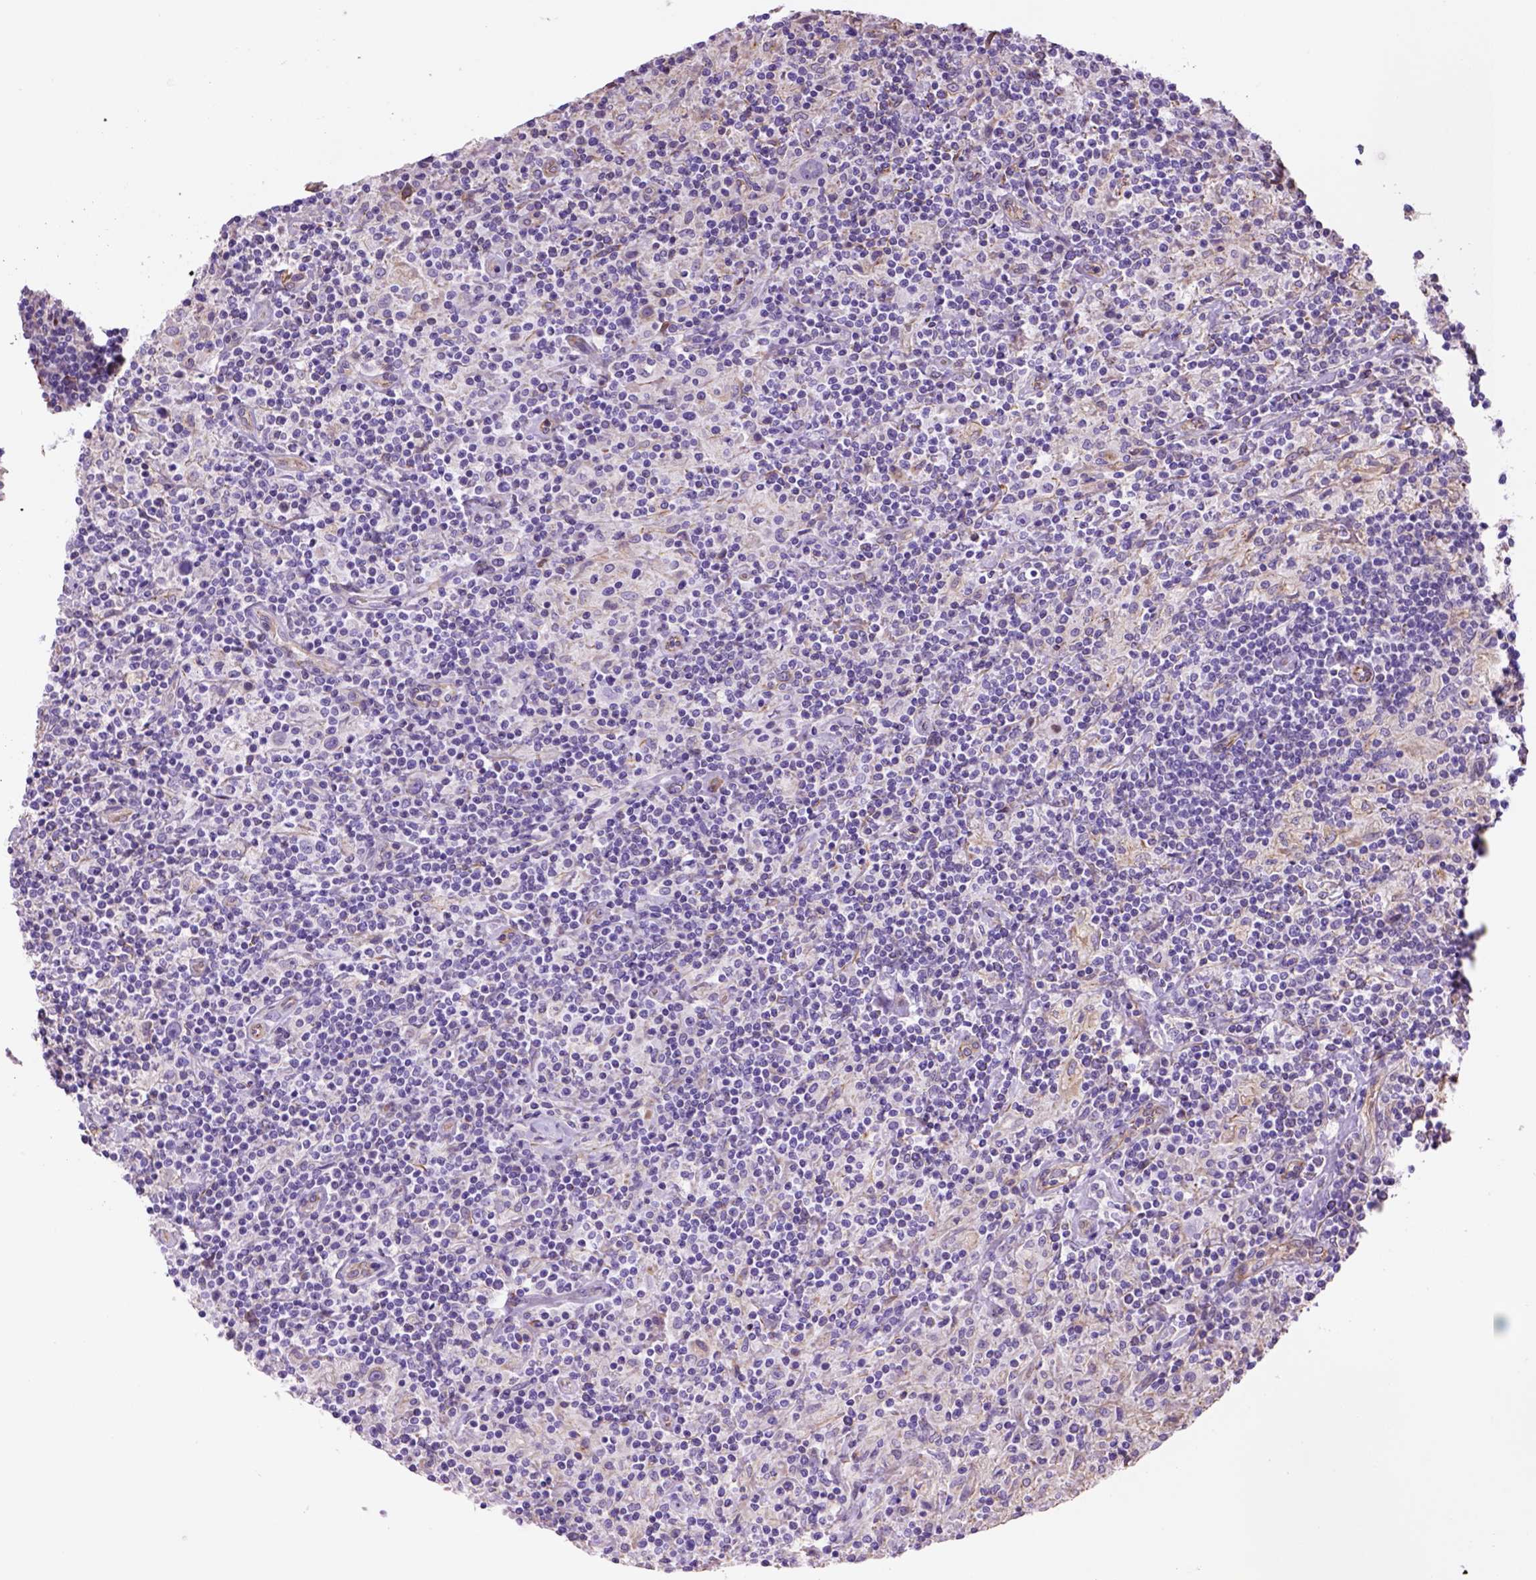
{"staining": {"intensity": "weak", "quantity": ">75%", "location": "cytoplasmic/membranous"}, "tissue": "lymphoma", "cell_type": "Tumor cells", "image_type": "cancer", "snomed": [{"axis": "morphology", "description": "Hodgkin's disease, NOS"}, {"axis": "topography", "description": "Lymph node"}], "caption": "IHC micrograph of neoplastic tissue: human Hodgkin's disease stained using IHC shows low levels of weak protein expression localized specifically in the cytoplasmic/membranous of tumor cells, appearing as a cytoplasmic/membranous brown color.", "gene": "ZZZ3", "patient": {"sex": "male", "age": 70}}